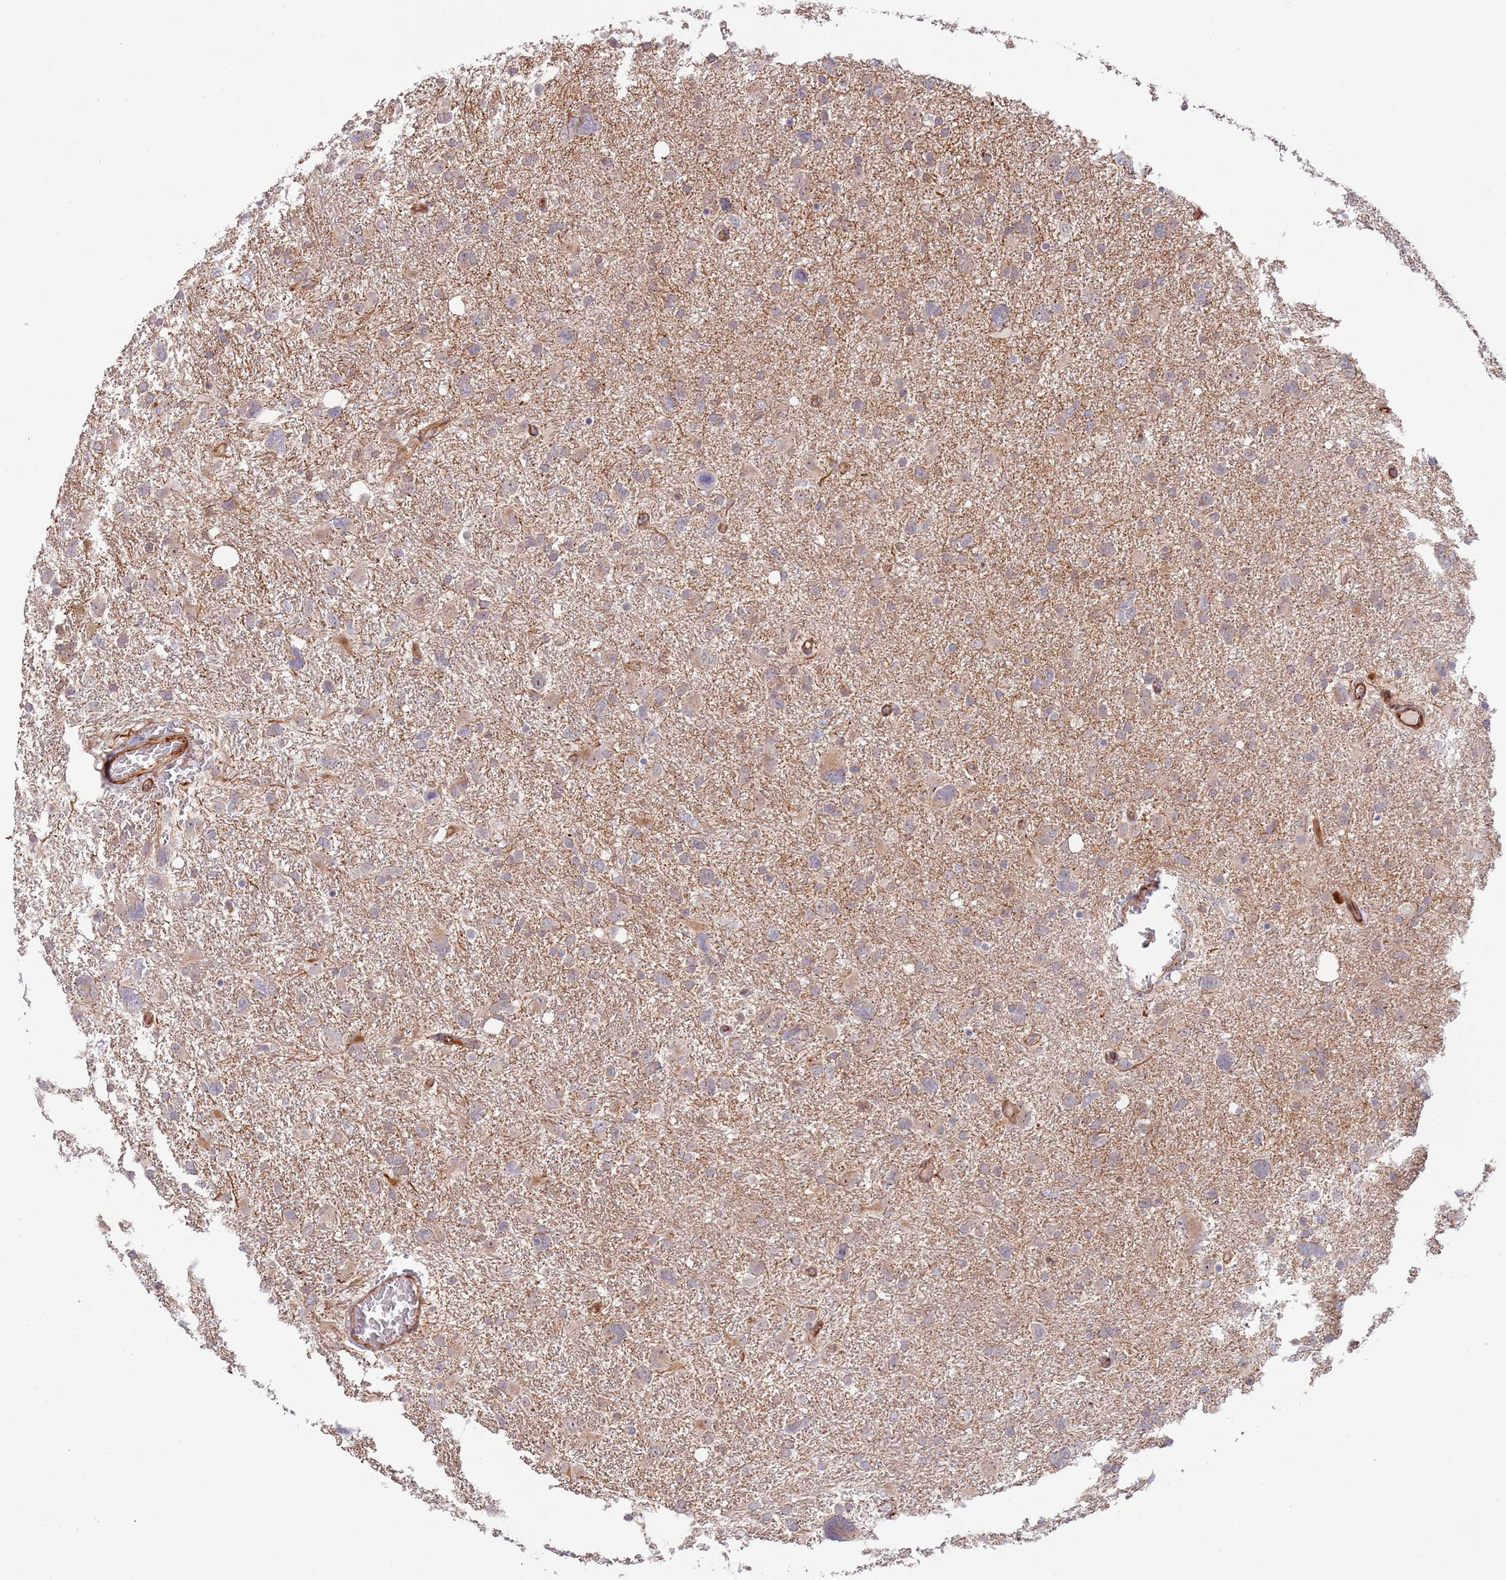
{"staining": {"intensity": "negative", "quantity": "none", "location": "none"}, "tissue": "glioma", "cell_type": "Tumor cells", "image_type": "cancer", "snomed": [{"axis": "morphology", "description": "Glioma, malignant, High grade"}, {"axis": "topography", "description": "Brain"}], "caption": "A photomicrograph of glioma stained for a protein displays no brown staining in tumor cells. (Stains: DAB immunohistochemistry (IHC) with hematoxylin counter stain, Microscopy: brightfield microscopy at high magnification).", "gene": "NEK3", "patient": {"sex": "male", "age": 61}}